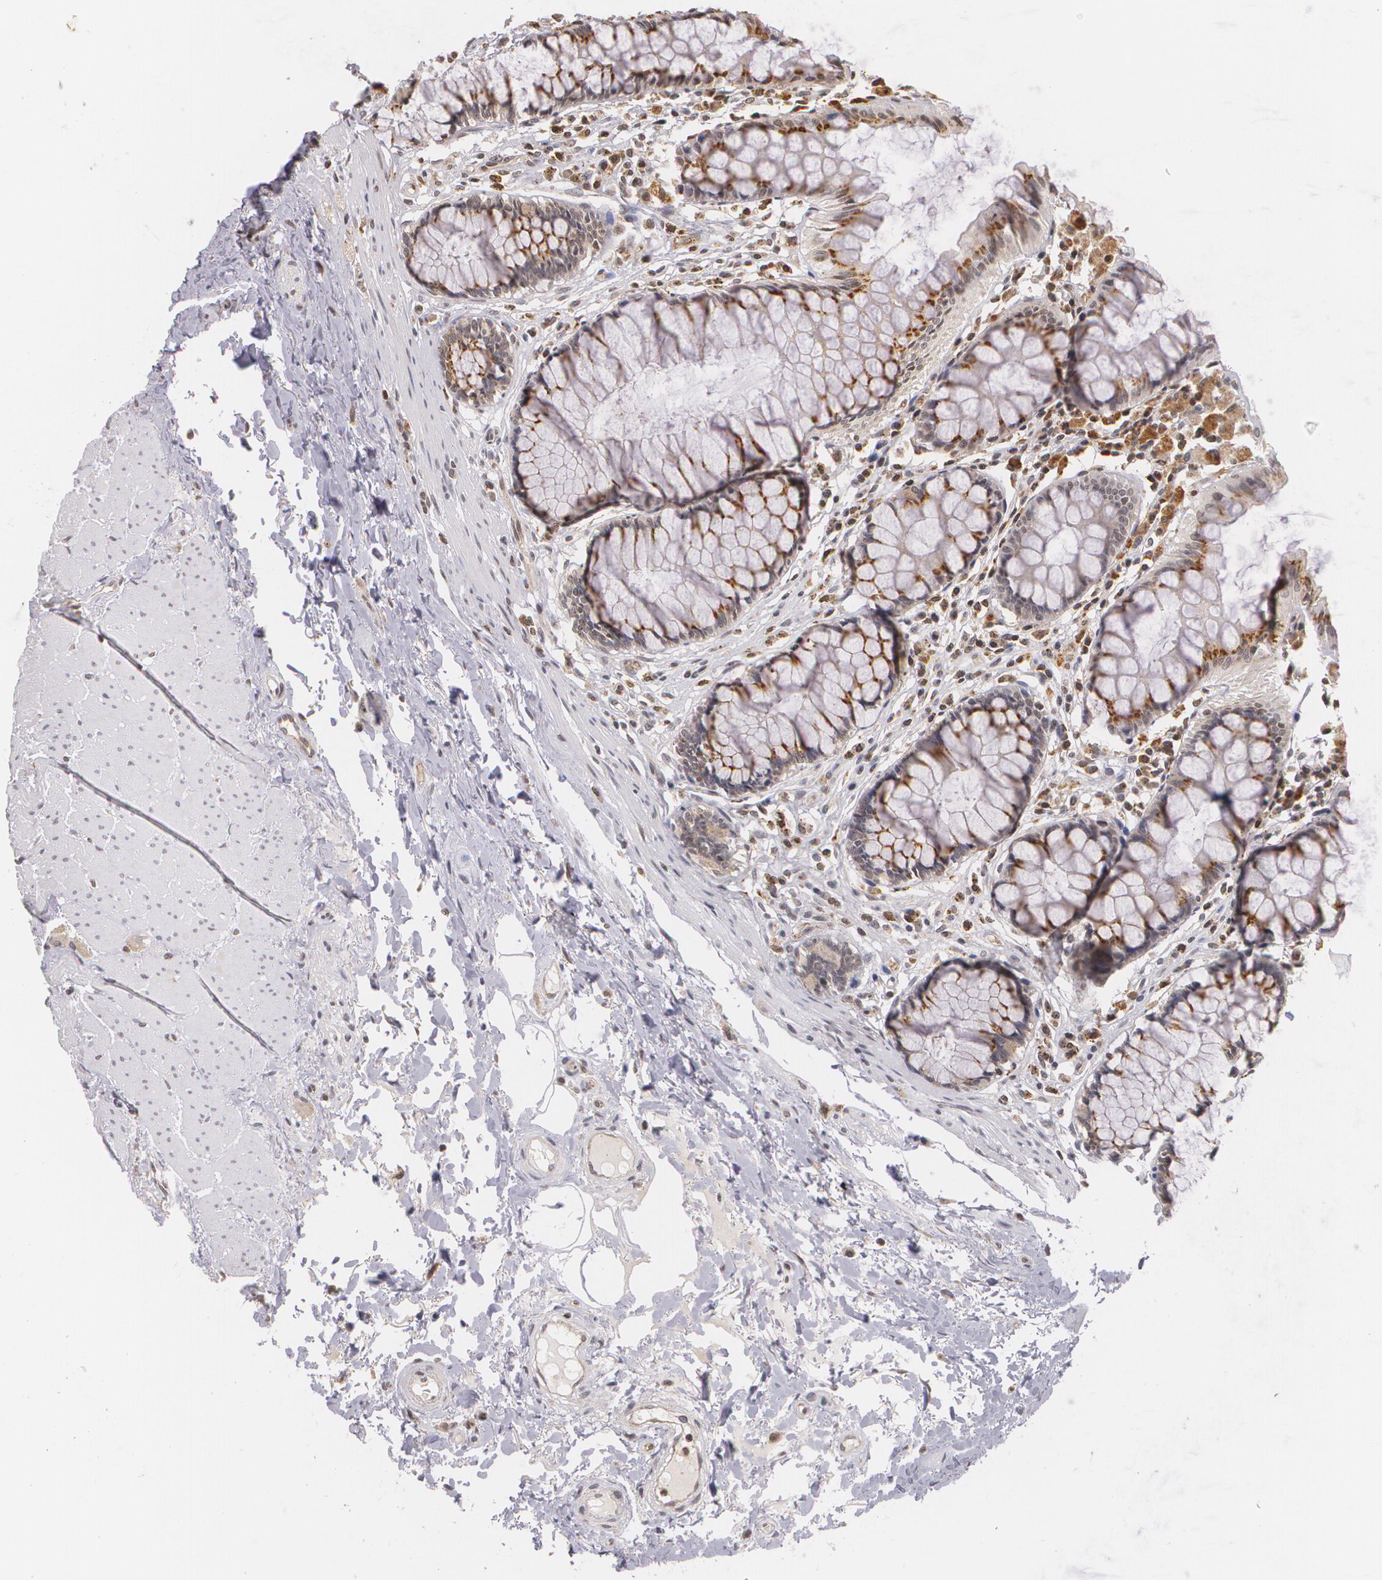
{"staining": {"intensity": "moderate", "quantity": ">75%", "location": "cytoplasmic/membranous"}, "tissue": "rectum", "cell_type": "Glandular cells", "image_type": "normal", "snomed": [{"axis": "morphology", "description": "Normal tissue, NOS"}, {"axis": "topography", "description": "Rectum"}], "caption": "Glandular cells show medium levels of moderate cytoplasmic/membranous positivity in approximately >75% of cells in normal rectum.", "gene": "VAV3", "patient": {"sex": "male", "age": 77}}